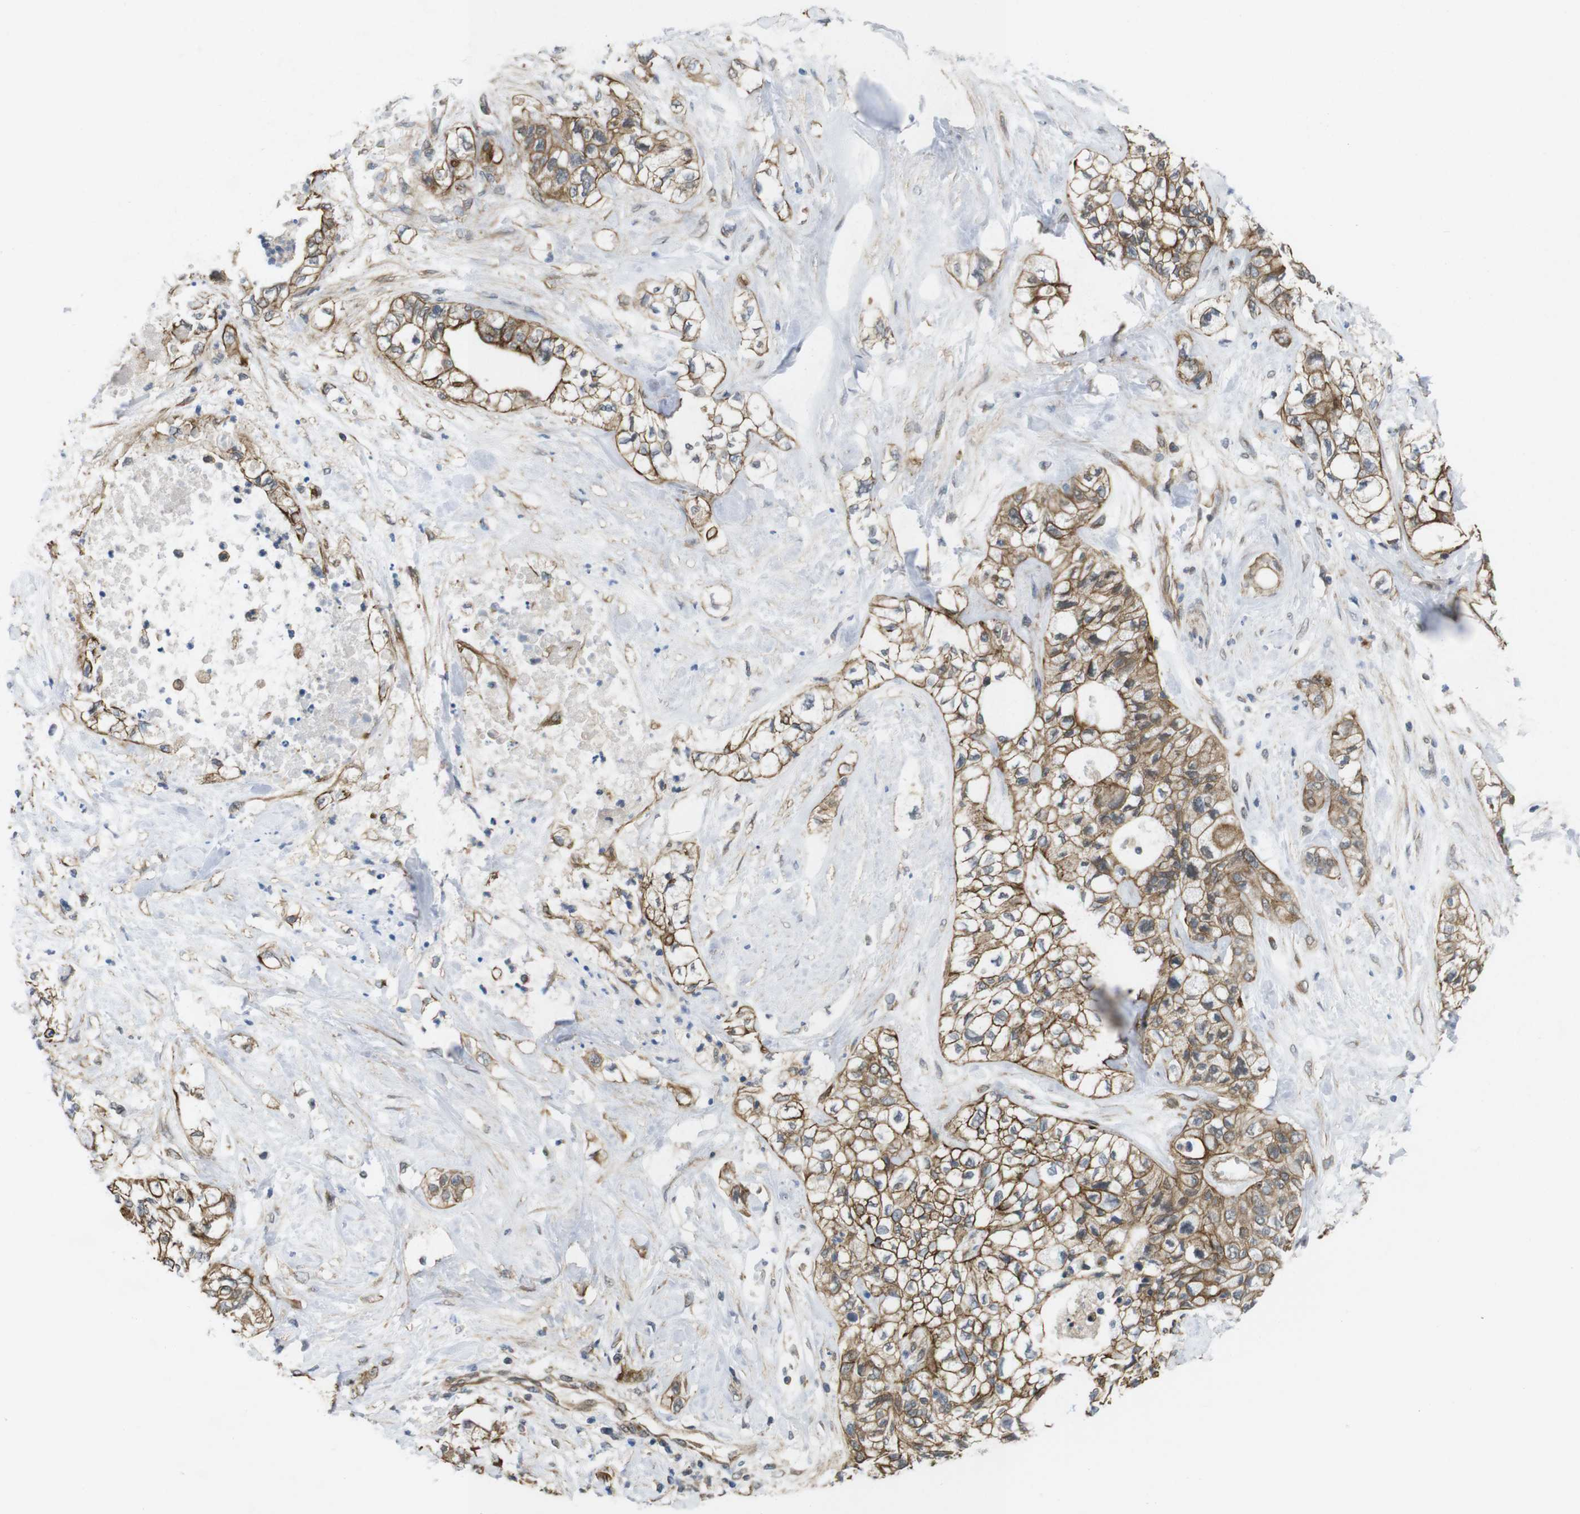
{"staining": {"intensity": "moderate", "quantity": ">75%", "location": "cytoplasmic/membranous"}, "tissue": "pancreatic cancer", "cell_type": "Tumor cells", "image_type": "cancer", "snomed": [{"axis": "morphology", "description": "Adenocarcinoma, NOS"}, {"axis": "topography", "description": "Pancreas"}], "caption": "Protein expression analysis of human pancreatic adenocarcinoma reveals moderate cytoplasmic/membranous staining in approximately >75% of tumor cells.", "gene": "ZDHHC5", "patient": {"sex": "male", "age": 70}}